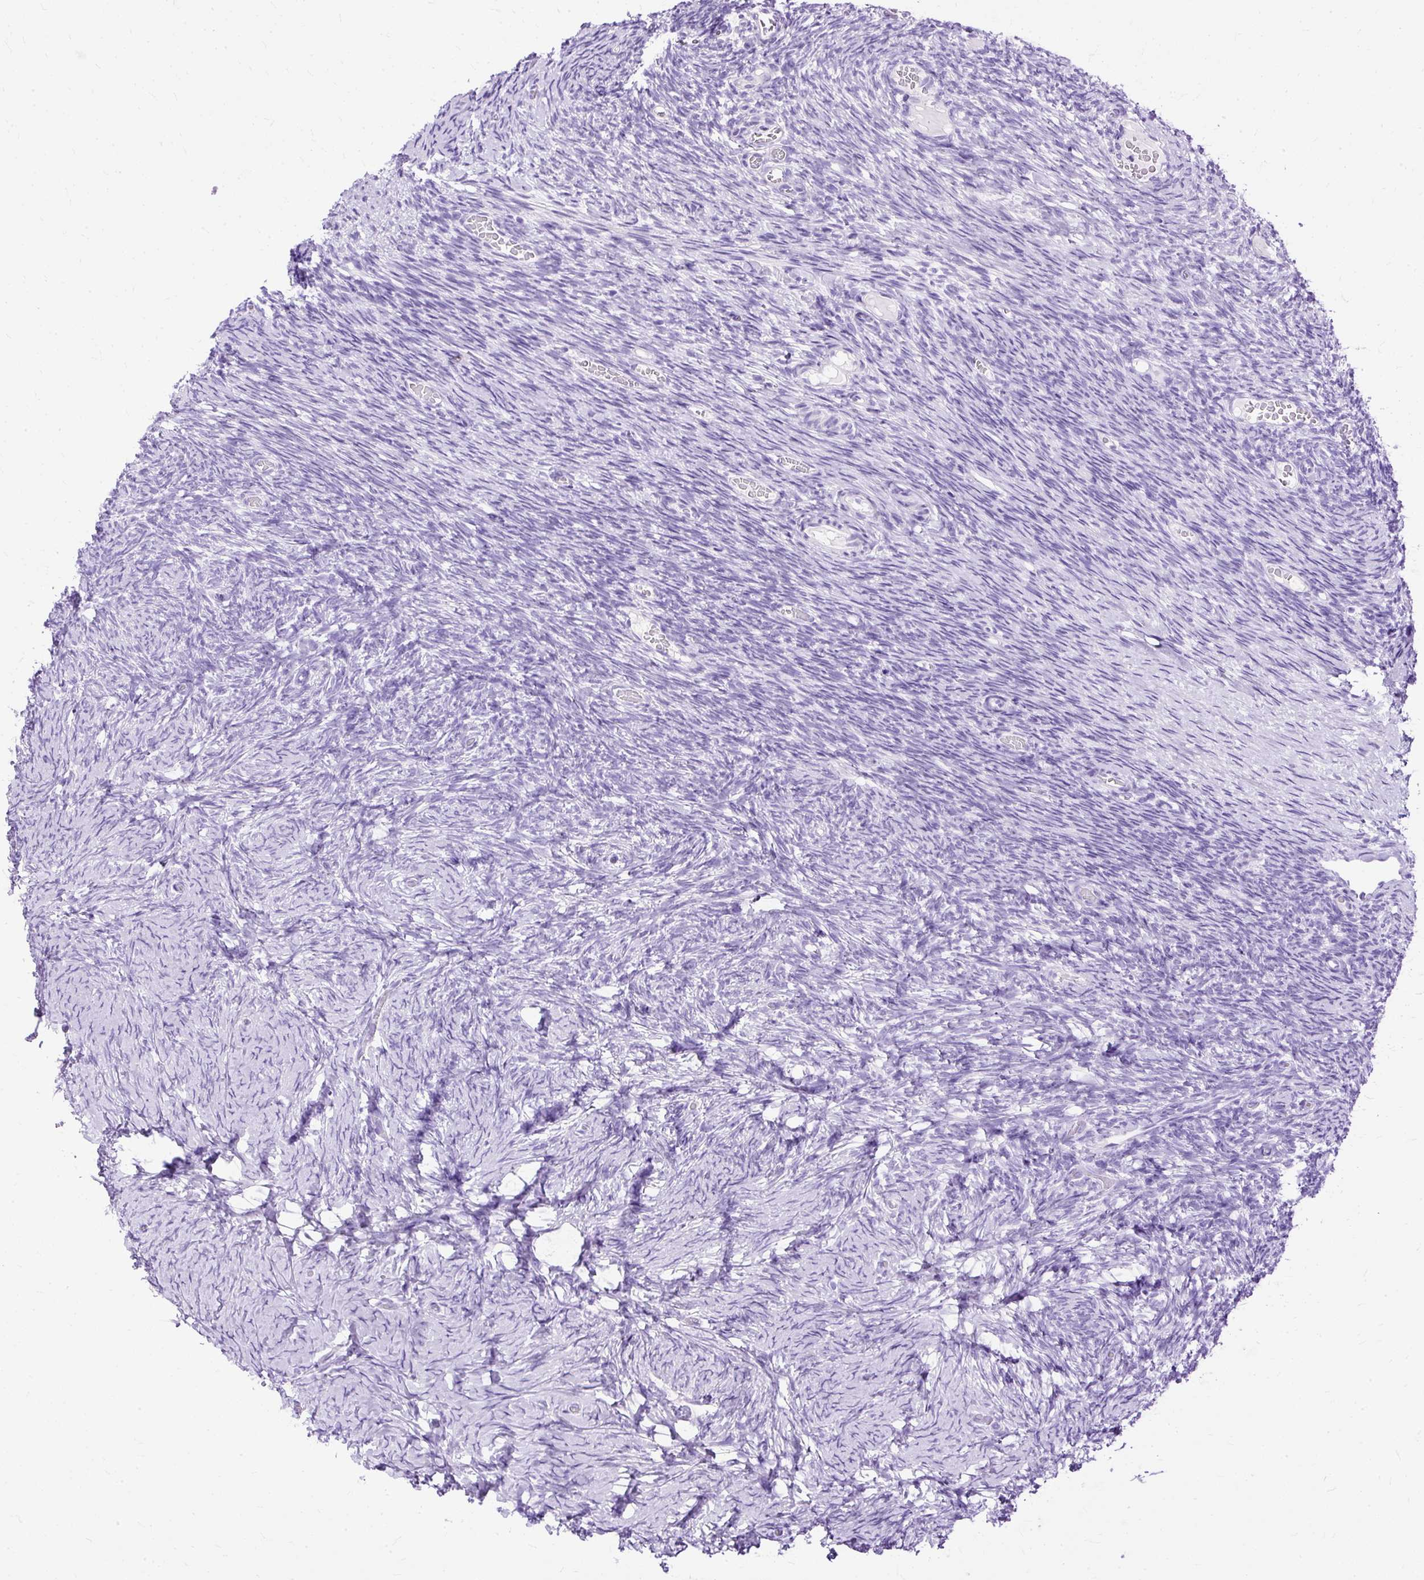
{"staining": {"intensity": "negative", "quantity": "none", "location": "none"}, "tissue": "ovary", "cell_type": "Follicle cells", "image_type": "normal", "snomed": [{"axis": "morphology", "description": "Normal tissue, NOS"}, {"axis": "topography", "description": "Ovary"}], "caption": "This is a photomicrograph of immunohistochemistry (IHC) staining of benign ovary, which shows no expression in follicle cells.", "gene": "SLC8A2", "patient": {"sex": "female", "age": 39}}